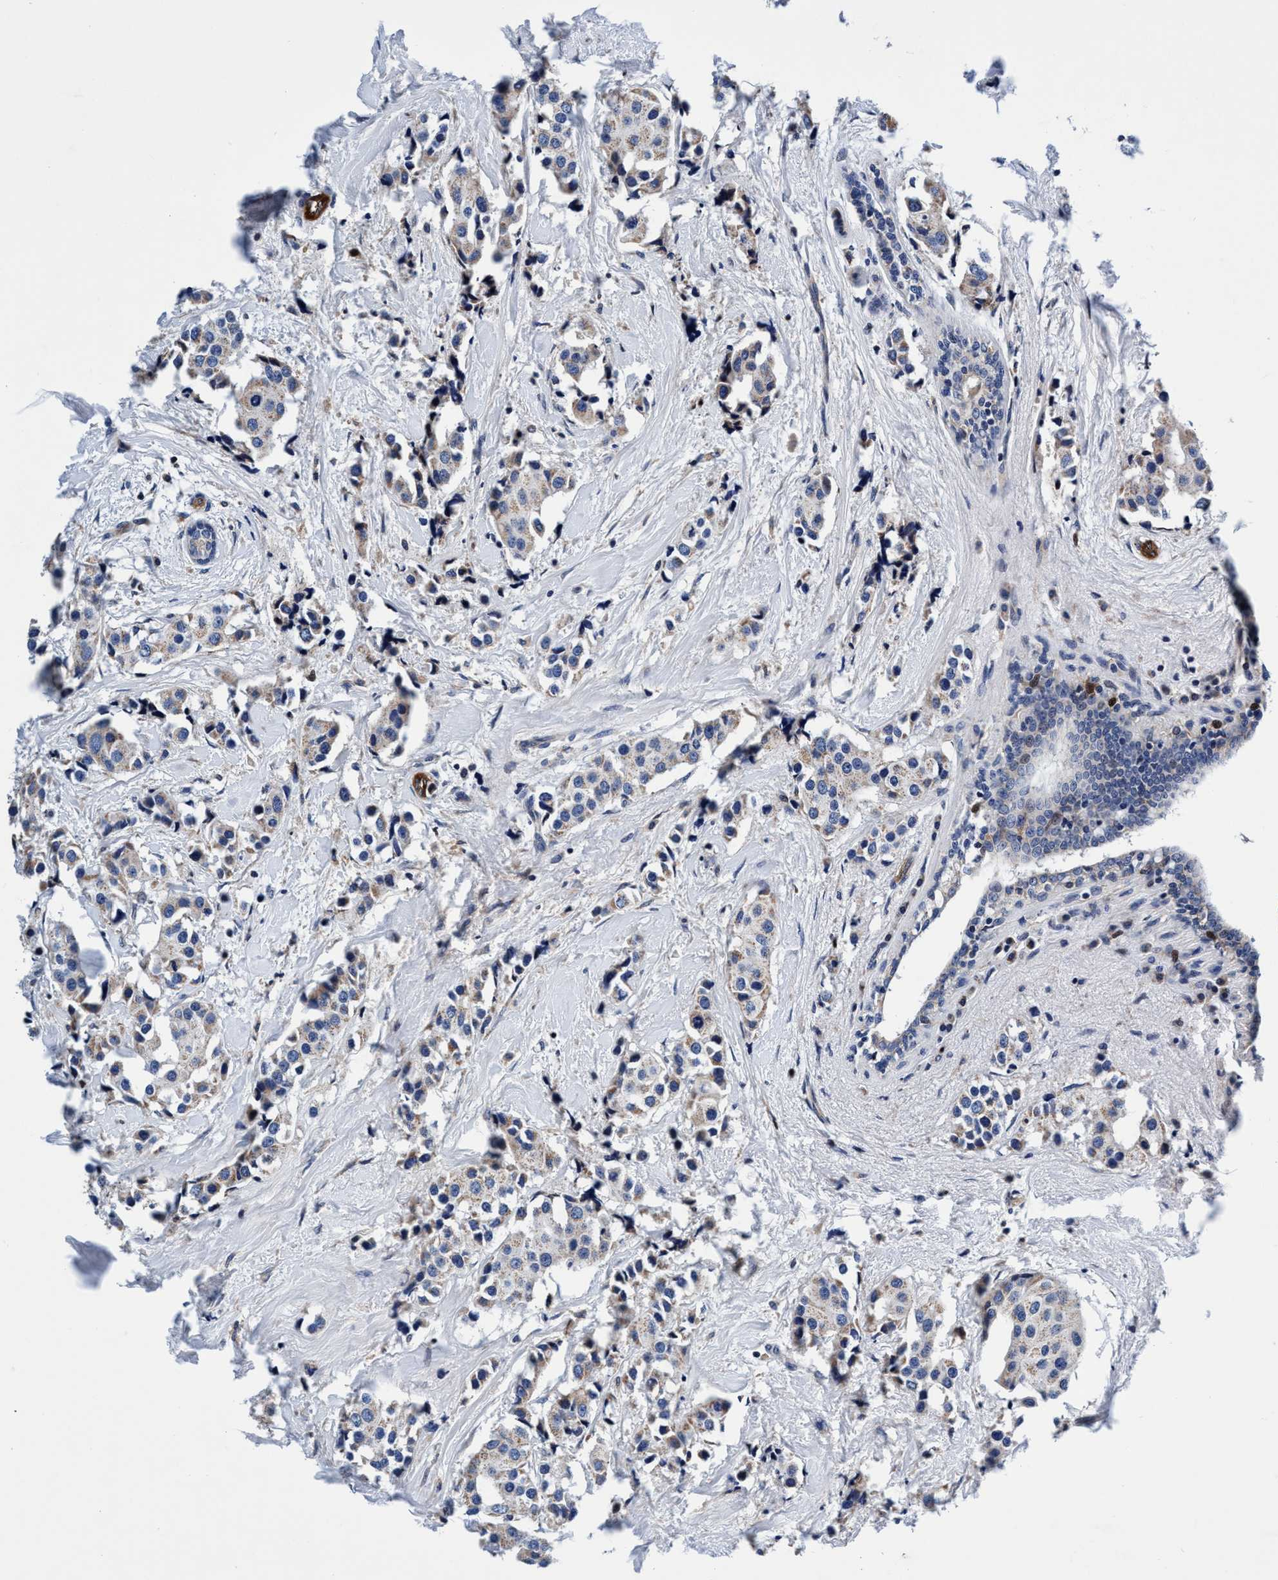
{"staining": {"intensity": "weak", "quantity": "25%-75%", "location": "cytoplasmic/membranous"}, "tissue": "breast cancer", "cell_type": "Tumor cells", "image_type": "cancer", "snomed": [{"axis": "morphology", "description": "Normal tissue, NOS"}, {"axis": "morphology", "description": "Duct carcinoma"}, {"axis": "topography", "description": "Breast"}], "caption": "High-magnification brightfield microscopy of breast cancer (invasive ductal carcinoma) stained with DAB (brown) and counterstained with hematoxylin (blue). tumor cells exhibit weak cytoplasmic/membranous positivity is seen in approximately25%-75% of cells.", "gene": "UBALD2", "patient": {"sex": "female", "age": 39}}